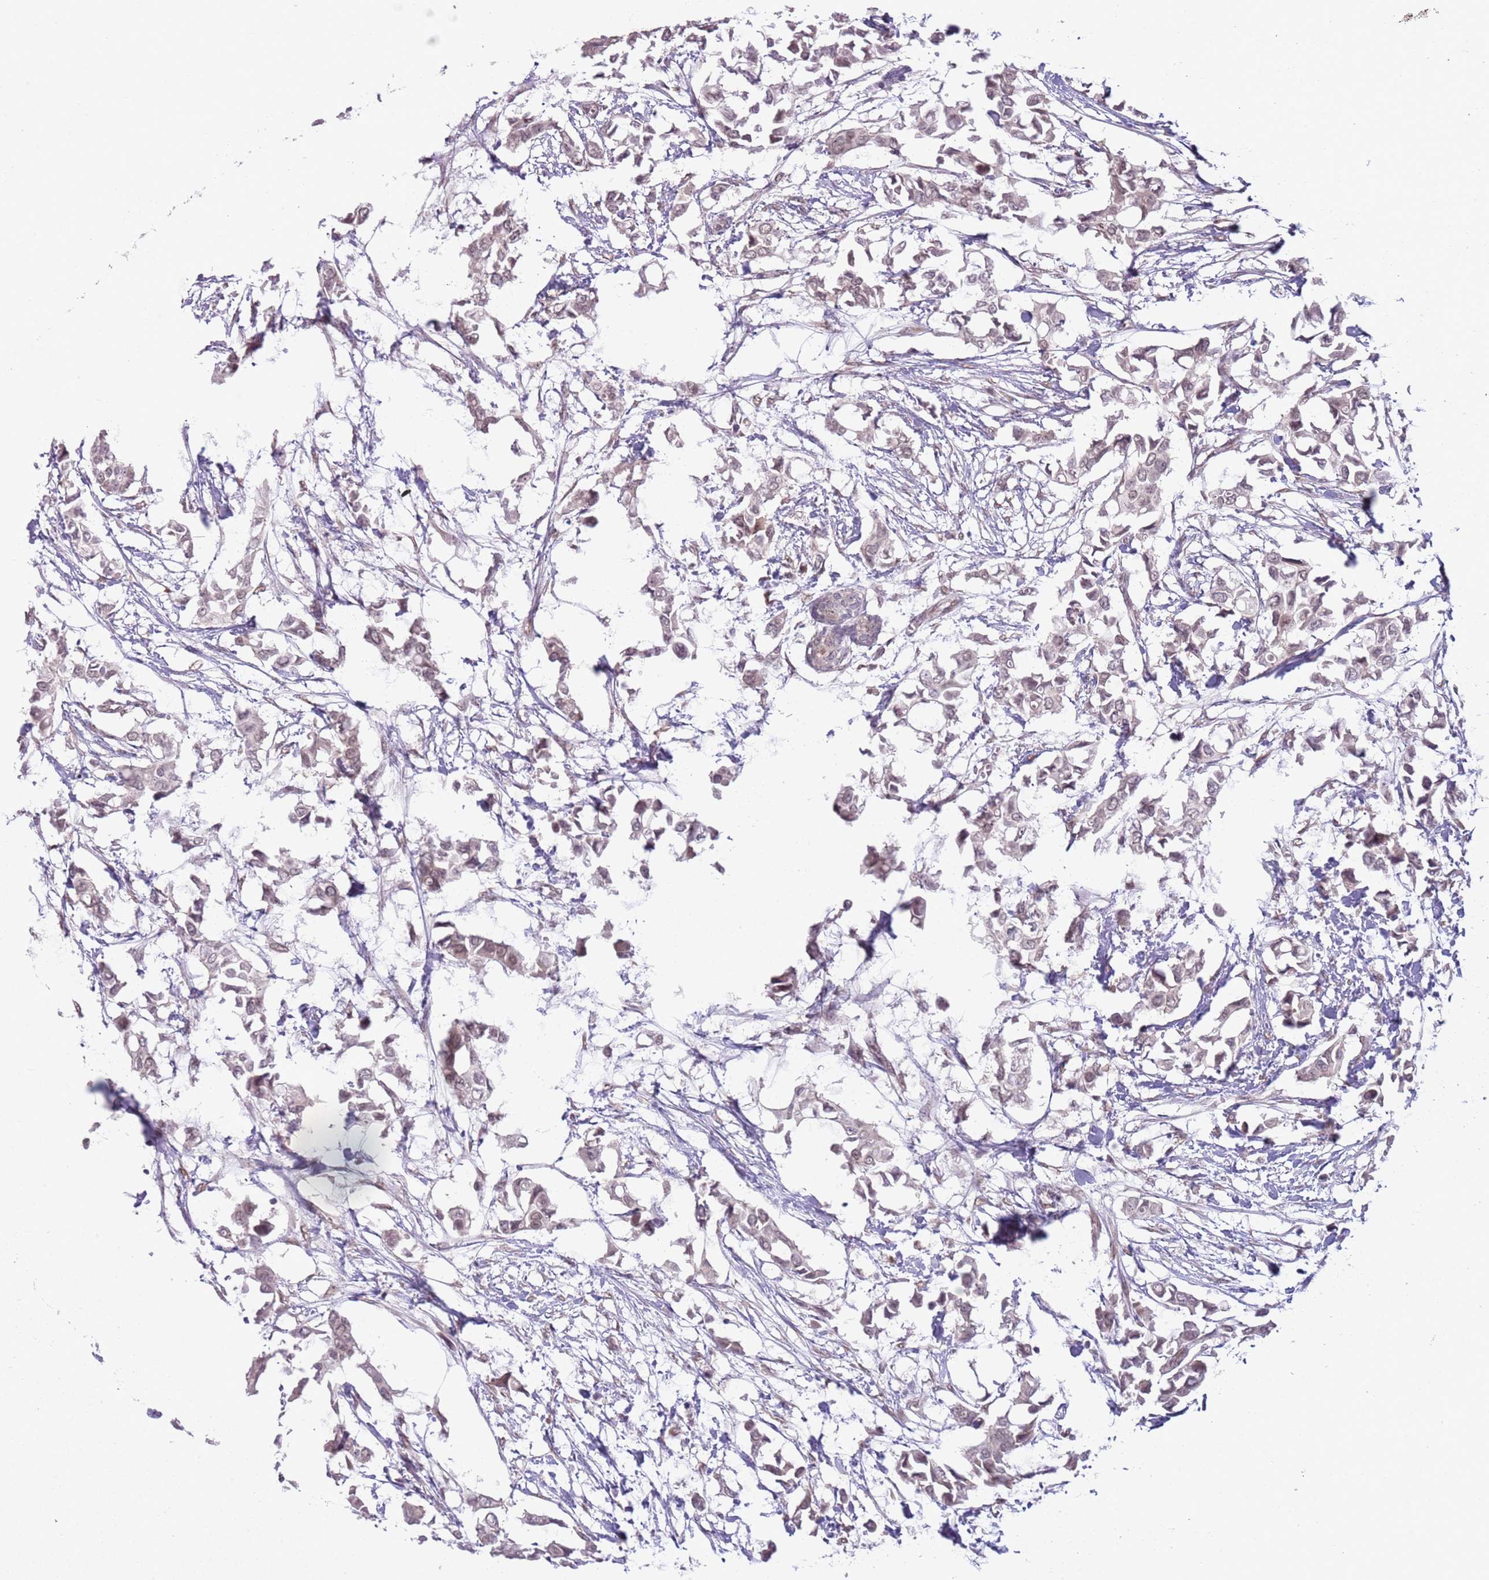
{"staining": {"intensity": "weak", "quantity": "<25%", "location": "cytoplasmic/membranous"}, "tissue": "breast cancer", "cell_type": "Tumor cells", "image_type": "cancer", "snomed": [{"axis": "morphology", "description": "Duct carcinoma"}, {"axis": "topography", "description": "Breast"}], "caption": "Tumor cells are negative for protein expression in human breast infiltrating ductal carcinoma.", "gene": "TM2D1", "patient": {"sex": "female", "age": 41}}